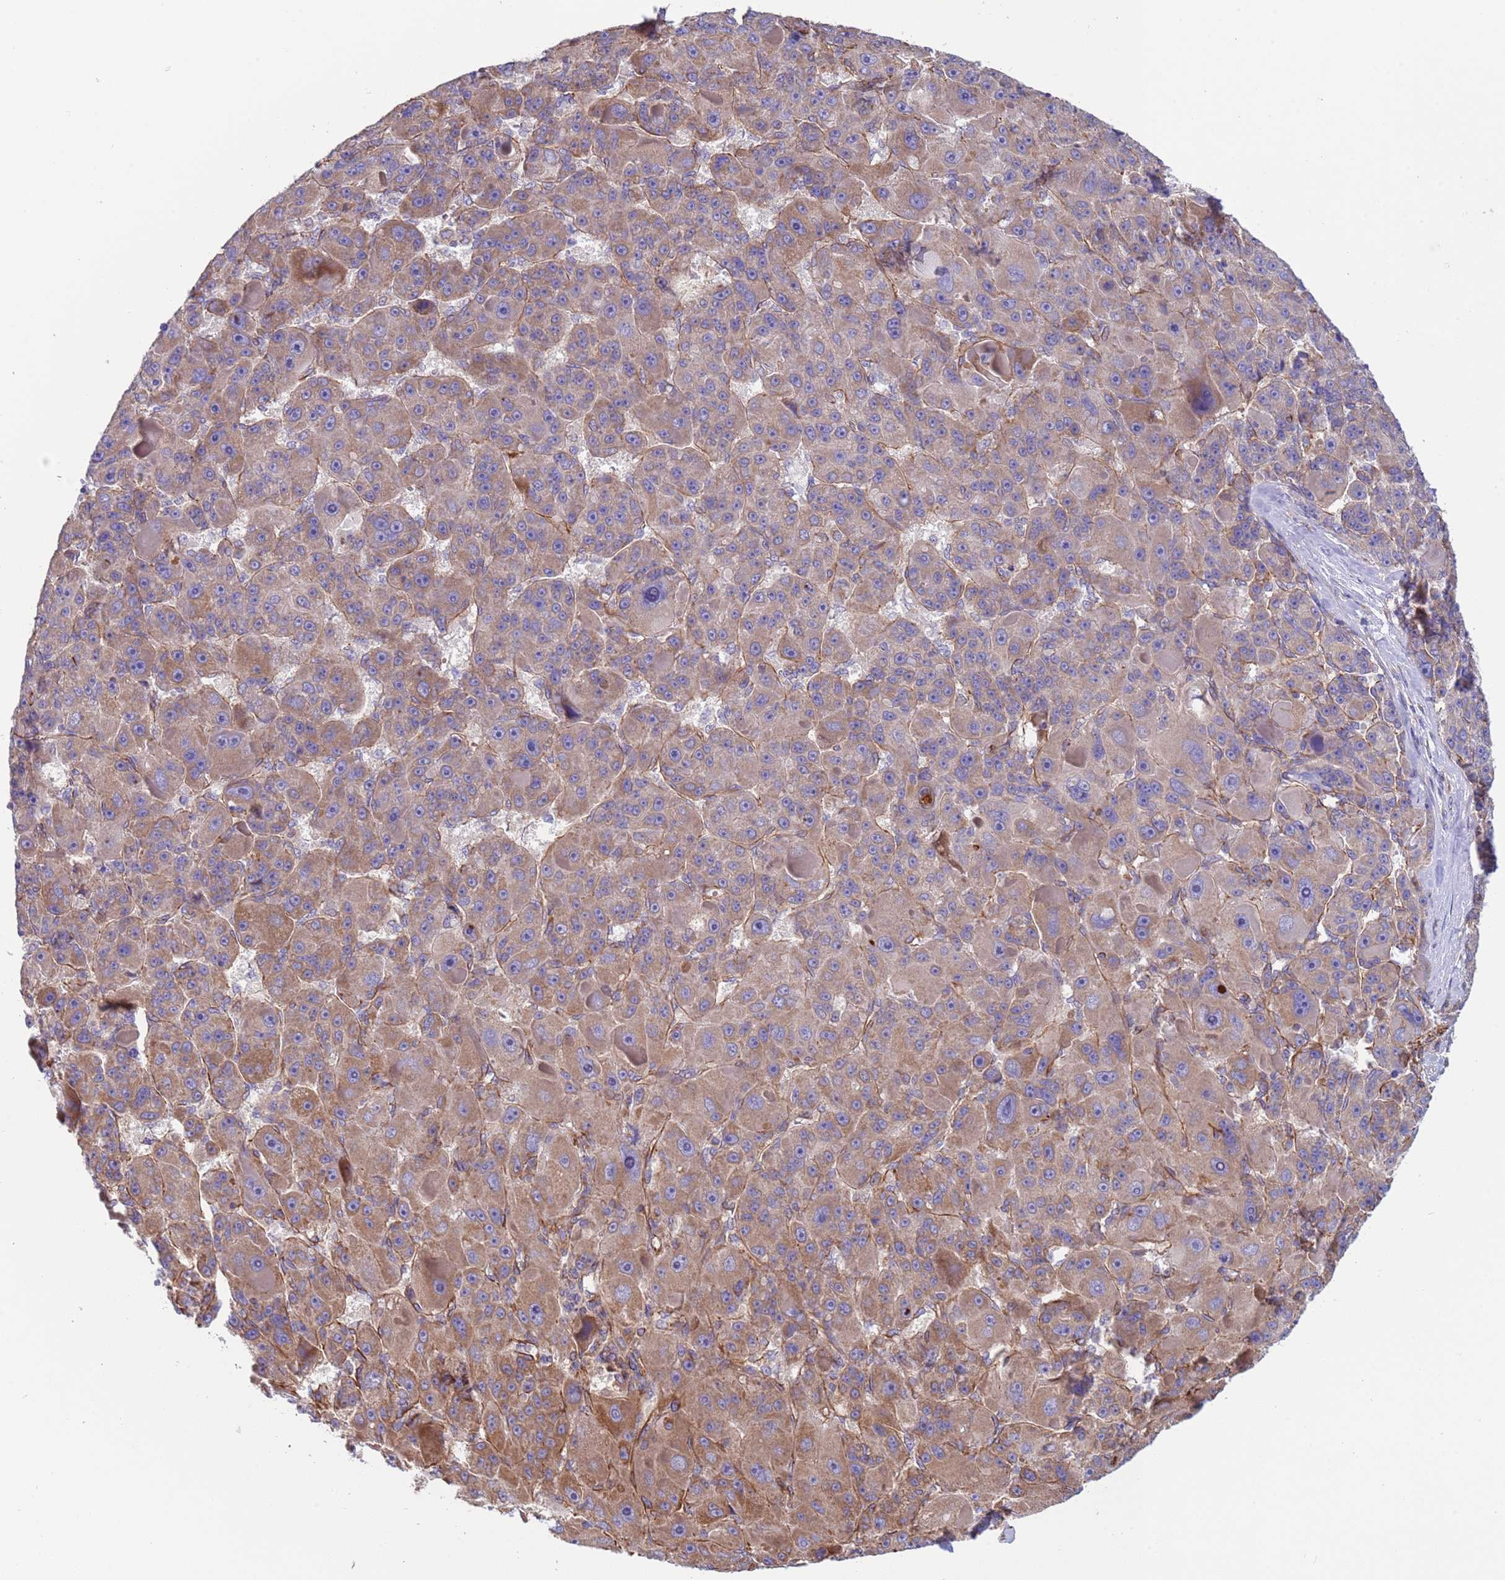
{"staining": {"intensity": "moderate", "quantity": ">75%", "location": "cytoplasmic/membranous"}, "tissue": "liver cancer", "cell_type": "Tumor cells", "image_type": "cancer", "snomed": [{"axis": "morphology", "description": "Carcinoma, Hepatocellular, NOS"}, {"axis": "topography", "description": "Liver"}], "caption": "Liver hepatocellular carcinoma was stained to show a protein in brown. There is medium levels of moderate cytoplasmic/membranous positivity in approximately >75% of tumor cells.", "gene": "NUDT12", "patient": {"sex": "male", "age": 76}}